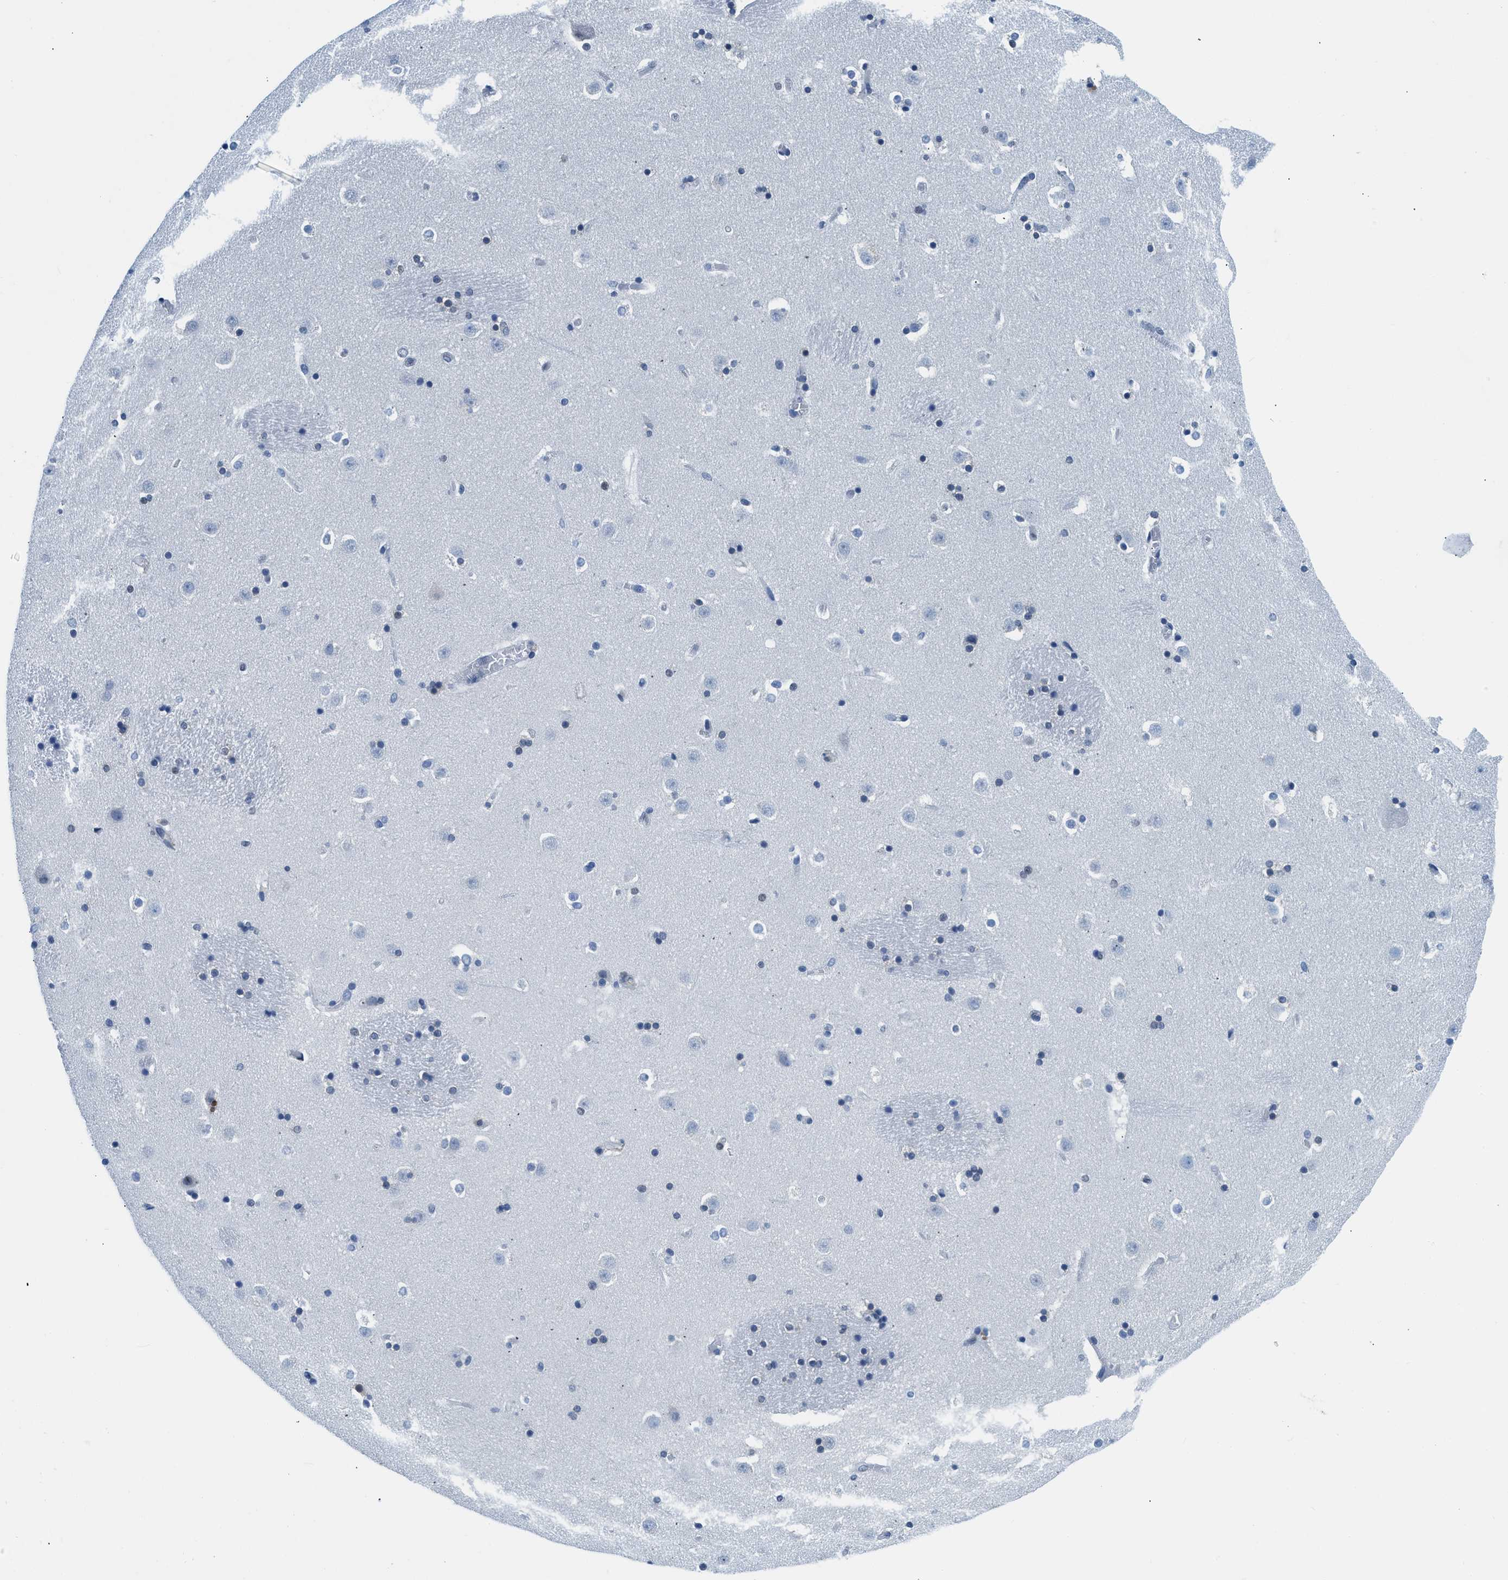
{"staining": {"intensity": "moderate", "quantity": "25%-75%", "location": "nuclear"}, "tissue": "caudate", "cell_type": "Glial cells", "image_type": "normal", "snomed": [{"axis": "morphology", "description": "Normal tissue, NOS"}, {"axis": "topography", "description": "Lateral ventricle wall"}], "caption": "A histopathology image of human caudate stained for a protein reveals moderate nuclear brown staining in glial cells. The staining is performed using DAB (3,3'-diaminobenzidine) brown chromogen to label protein expression. The nuclei are counter-stained blue using hematoxylin.", "gene": "ALX1", "patient": {"sex": "male", "age": 45}}